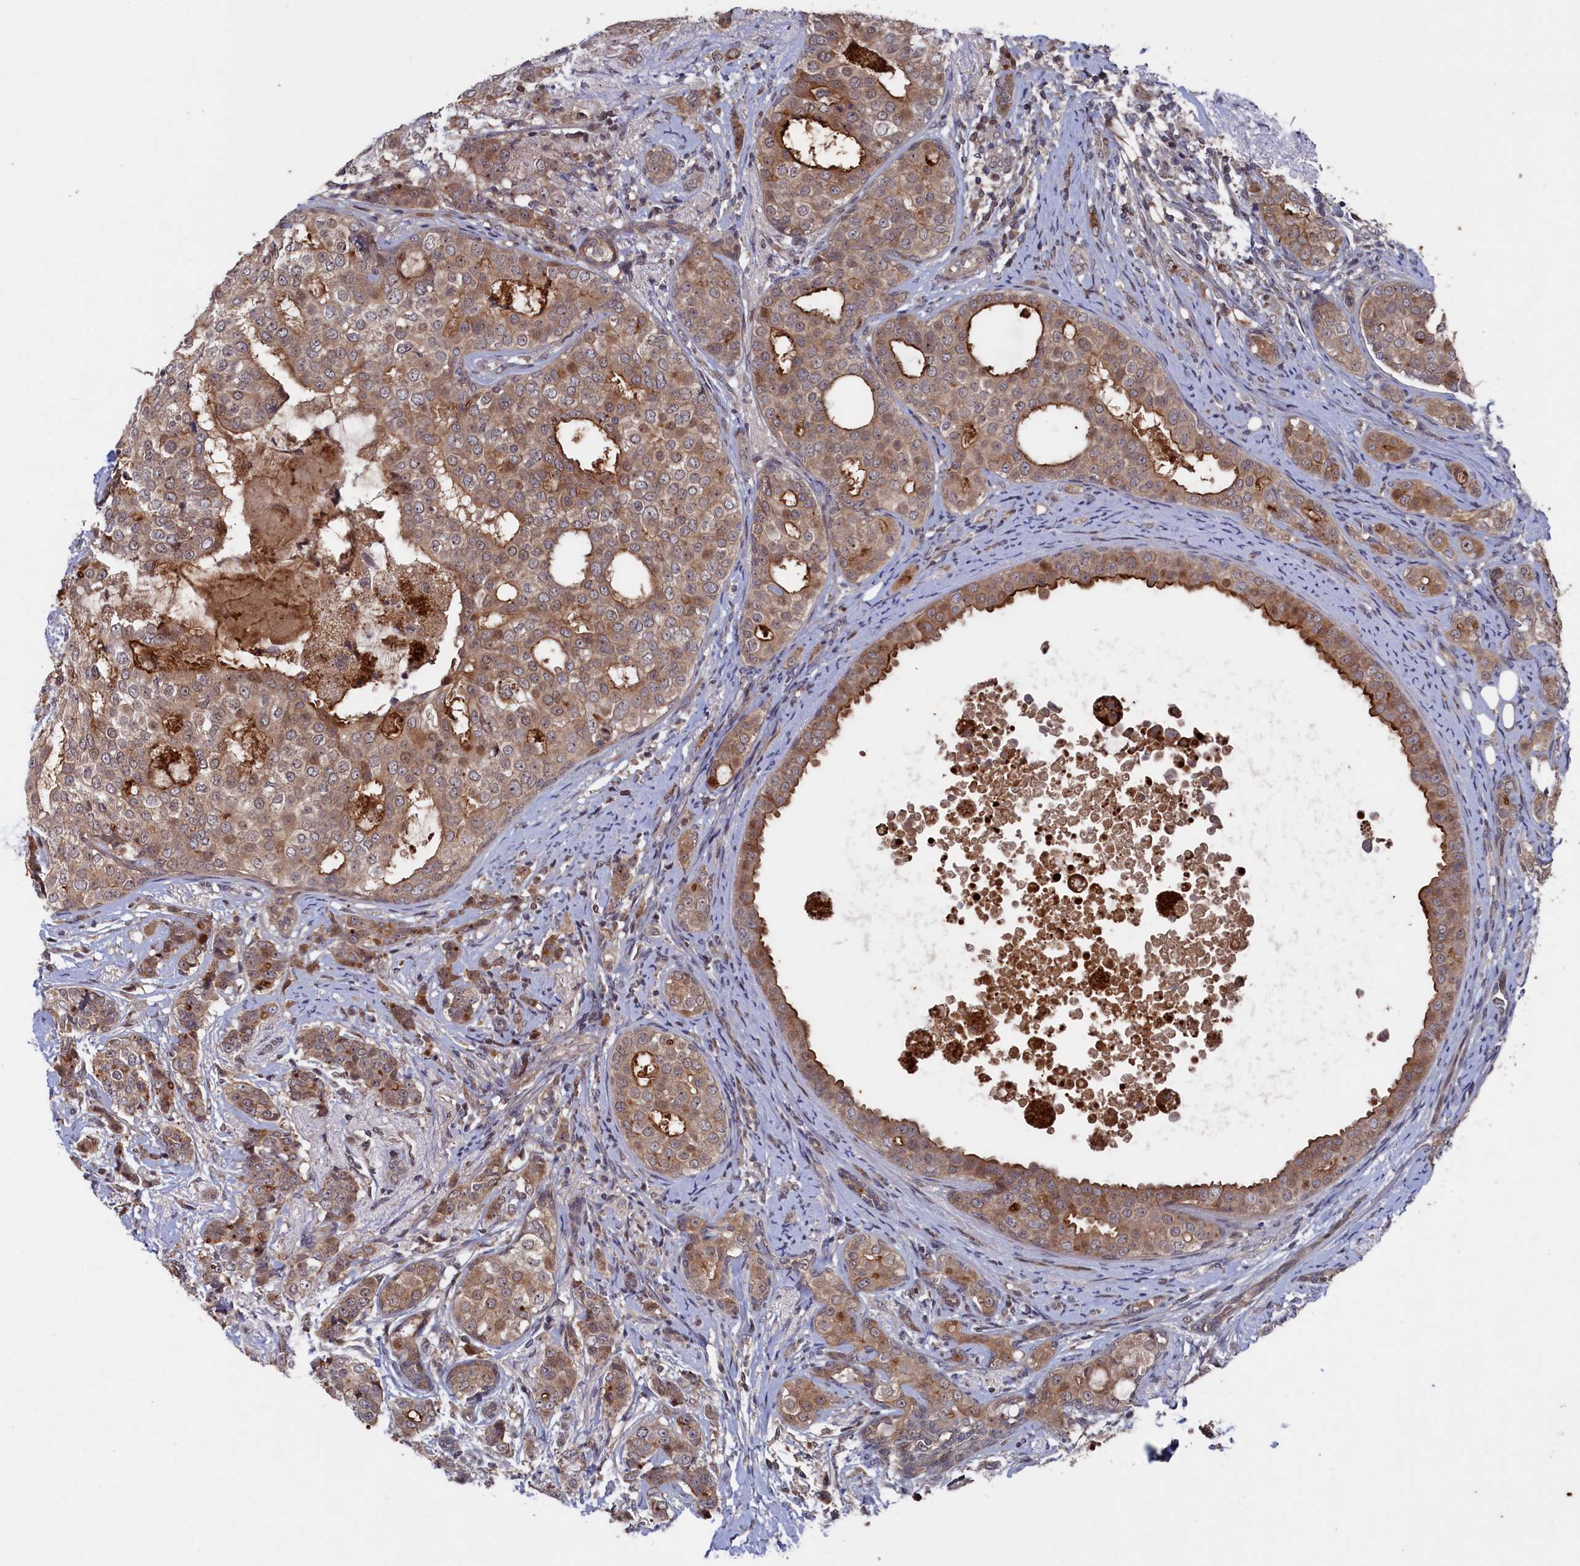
{"staining": {"intensity": "moderate", "quantity": ">75%", "location": "cytoplasmic/membranous"}, "tissue": "breast cancer", "cell_type": "Tumor cells", "image_type": "cancer", "snomed": [{"axis": "morphology", "description": "Lobular carcinoma"}, {"axis": "topography", "description": "Breast"}], "caption": "Protein staining displays moderate cytoplasmic/membranous expression in about >75% of tumor cells in breast cancer. (brown staining indicates protein expression, while blue staining denotes nuclei).", "gene": "TMC5", "patient": {"sex": "female", "age": 51}}